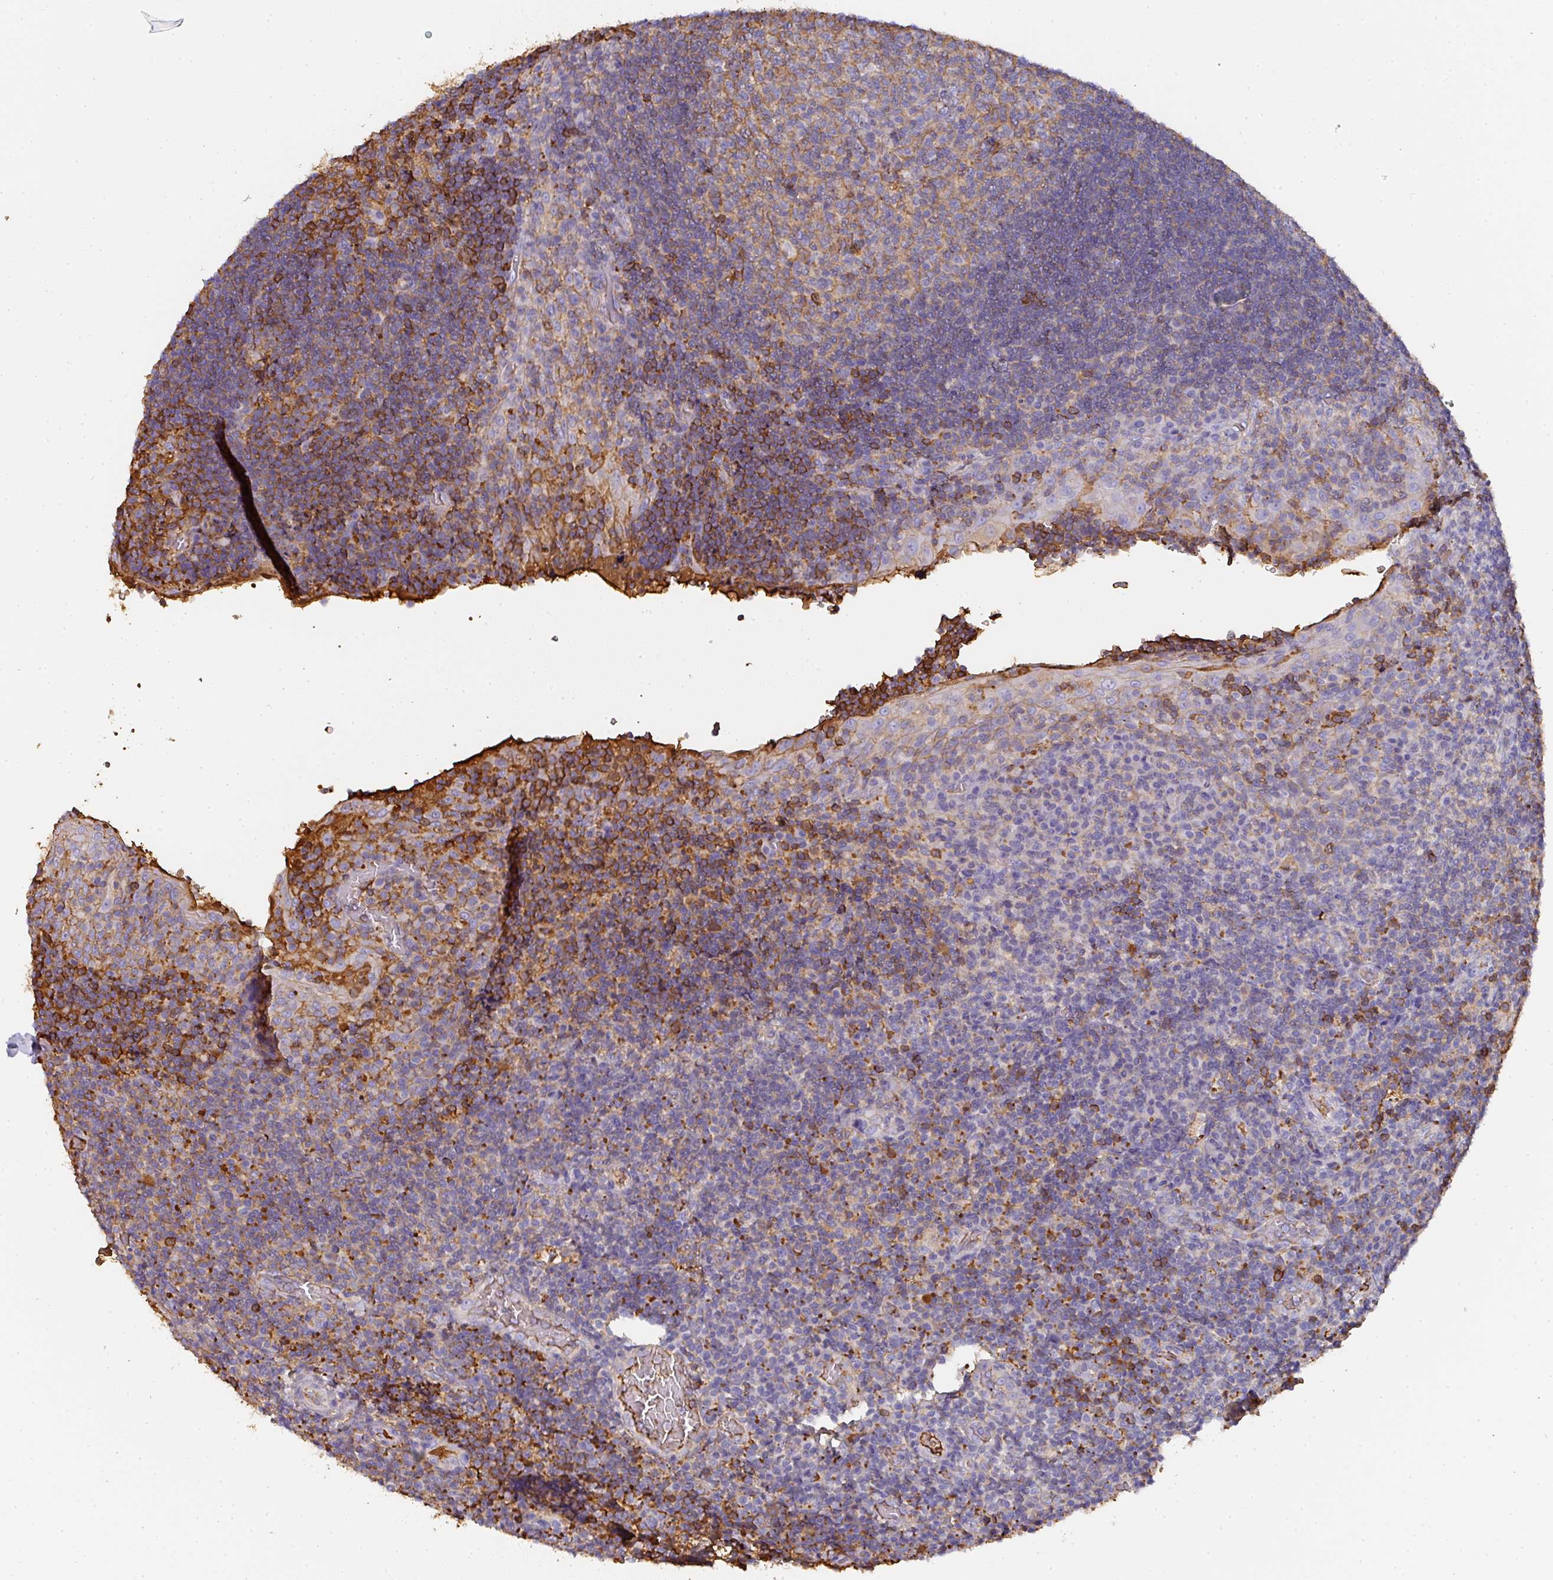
{"staining": {"intensity": "moderate", "quantity": ">75%", "location": "cytoplasmic/membranous"}, "tissue": "tonsil", "cell_type": "Germinal center cells", "image_type": "normal", "snomed": [{"axis": "morphology", "description": "Normal tissue, NOS"}, {"axis": "topography", "description": "Tonsil"}], "caption": "The immunohistochemical stain shows moderate cytoplasmic/membranous staining in germinal center cells of unremarkable tonsil.", "gene": "ALB", "patient": {"sex": "male", "age": 17}}